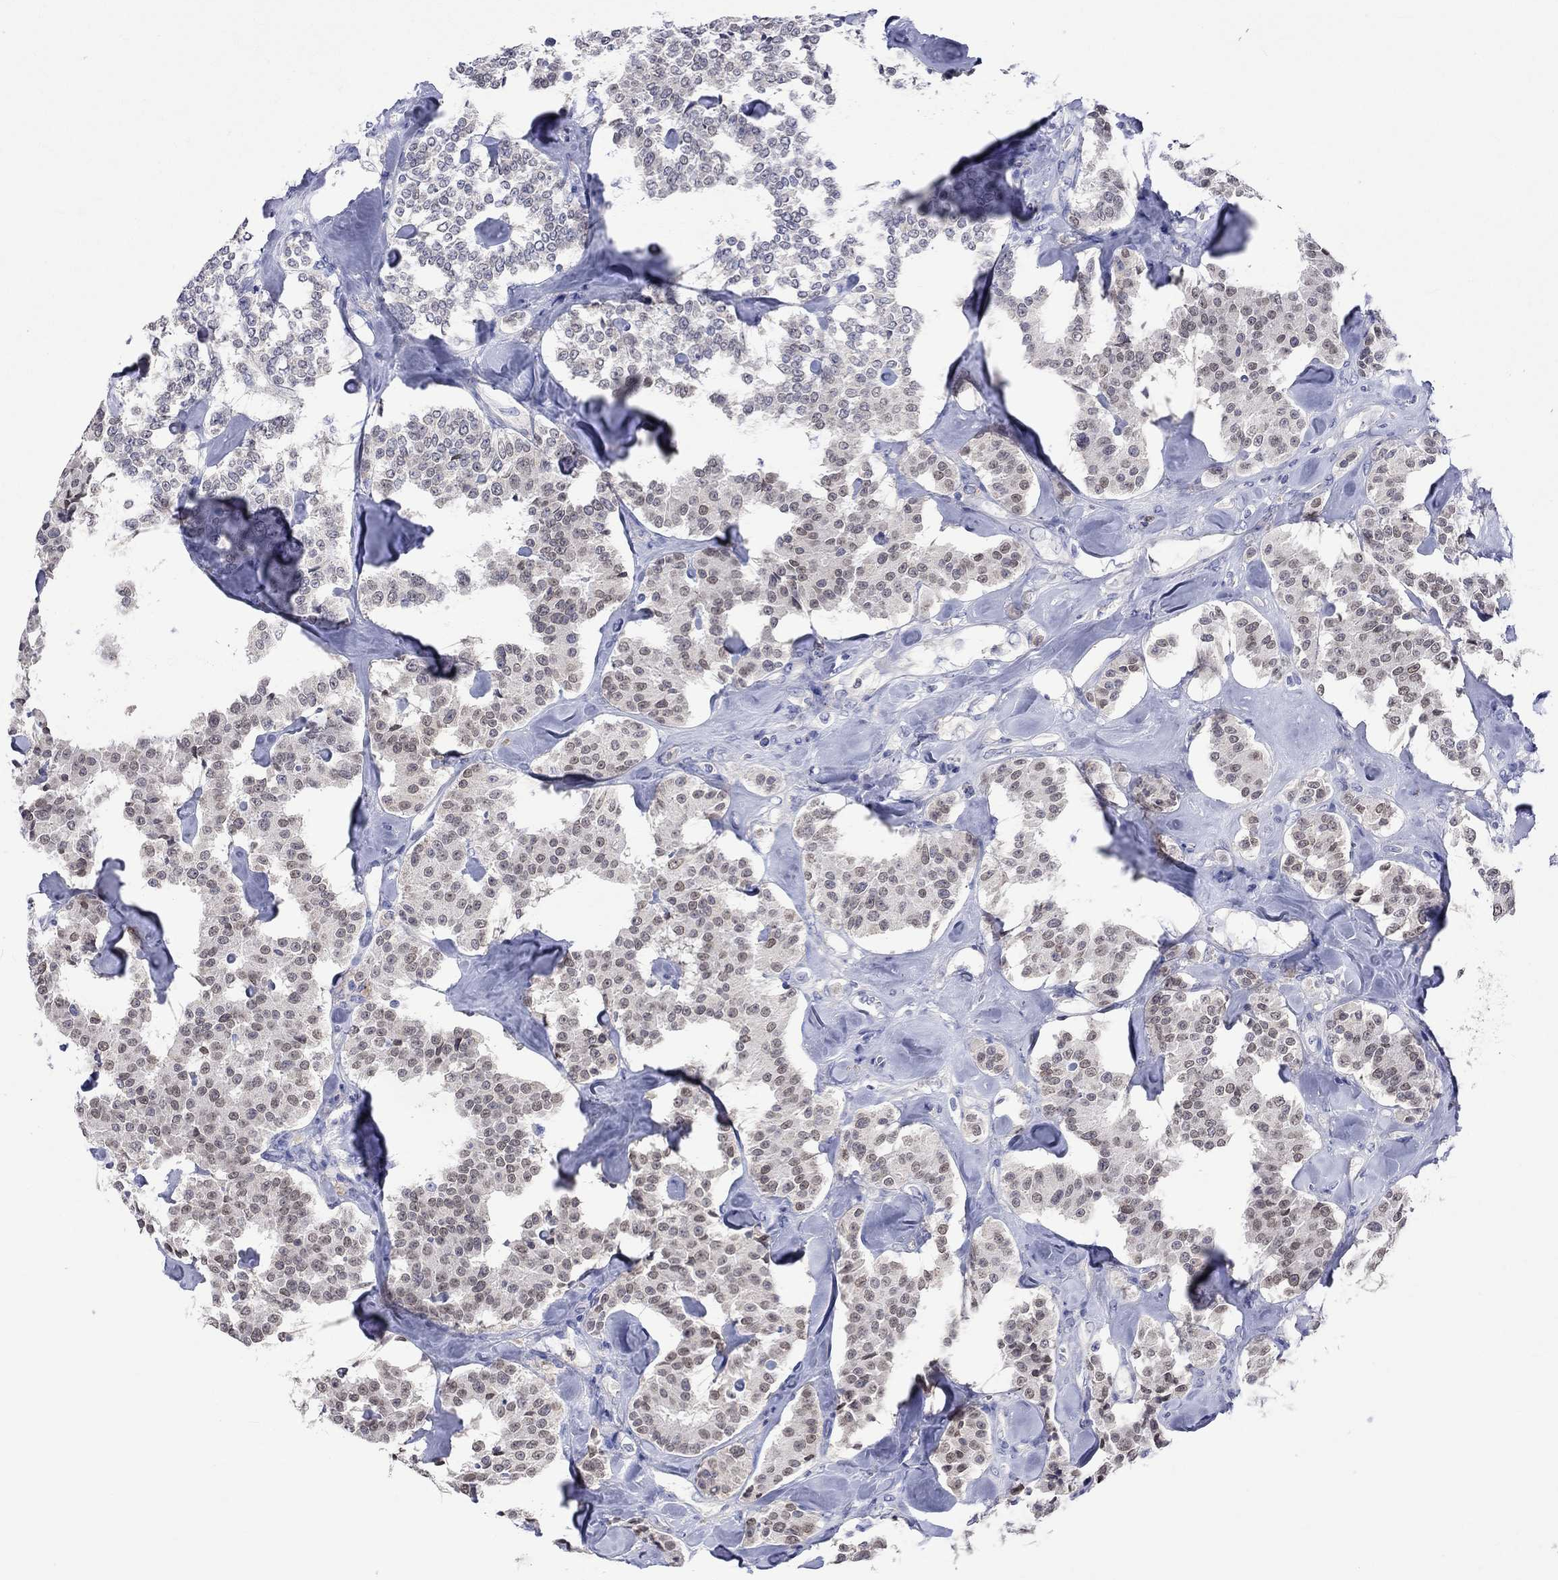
{"staining": {"intensity": "weak", "quantity": "25%-75%", "location": "nuclear"}, "tissue": "carcinoid", "cell_type": "Tumor cells", "image_type": "cancer", "snomed": [{"axis": "morphology", "description": "Carcinoid, malignant, NOS"}, {"axis": "topography", "description": "Pancreas"}], "caption": "Carcinoid stained with immunohistochemistry demonstrates weak nuclear expression in about 25%-75% of tumor cells.", "gene": "LRFN4", "patient": {"sex": "male", "age": 41}}